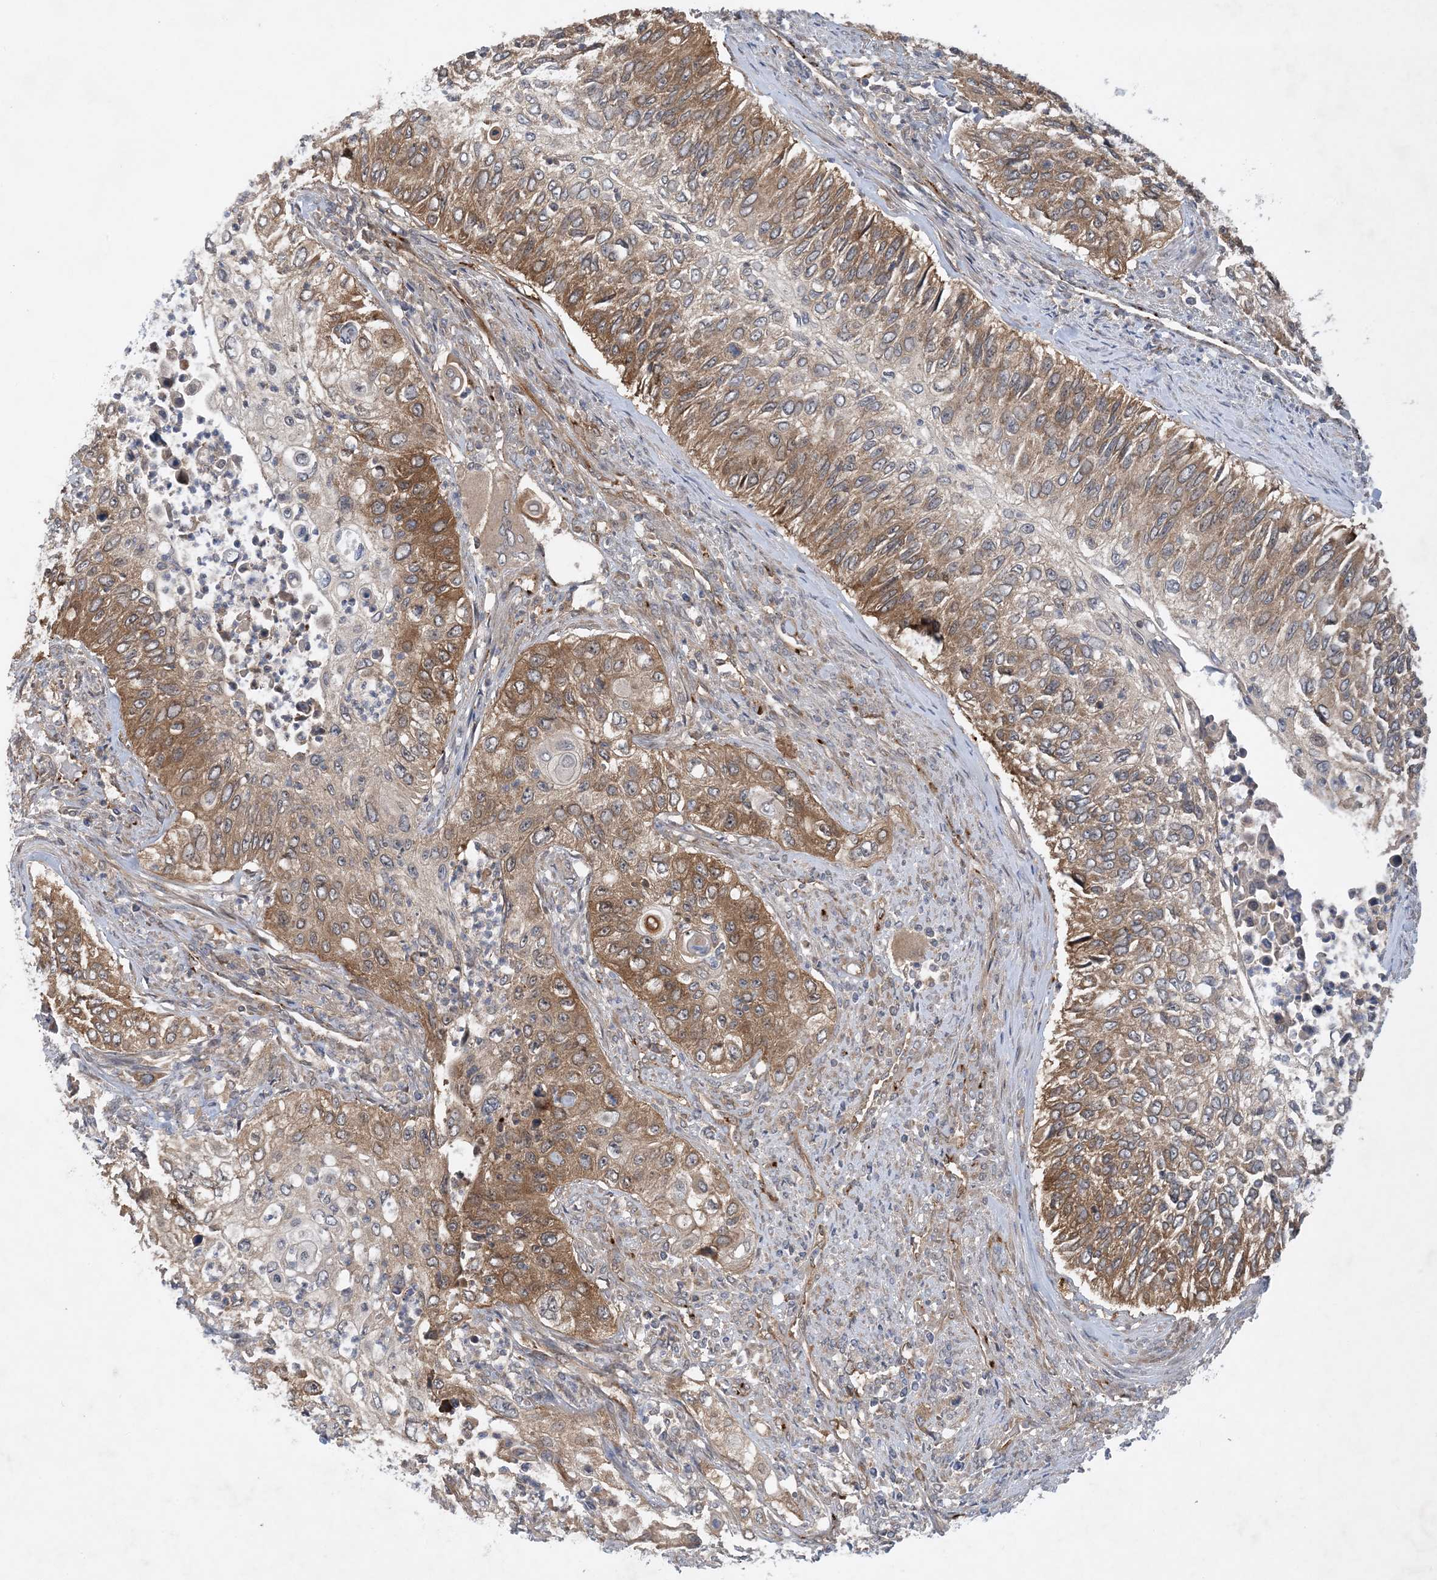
{"staining": {"intensity": "moderate", "quantity": ">75%", "location": "cytoplasmic/membranous"}, "tissue": "urothelial cancer", "cell_type": "Tumor cells", "image_type": "cancer", "snomed": [{"axis": "morphology", "description": "Urothelial carcinoma, High grade"}, {"axis": "topography", "description": "Urinary bladder"}], "caption": "Tumor cells show moderate cytoplasmic/membranous expression in about >75% of cells in high-grade urothelial carcinoma.", "gene": "TINAG", "patient": {"sex": "female", "age": 60}}